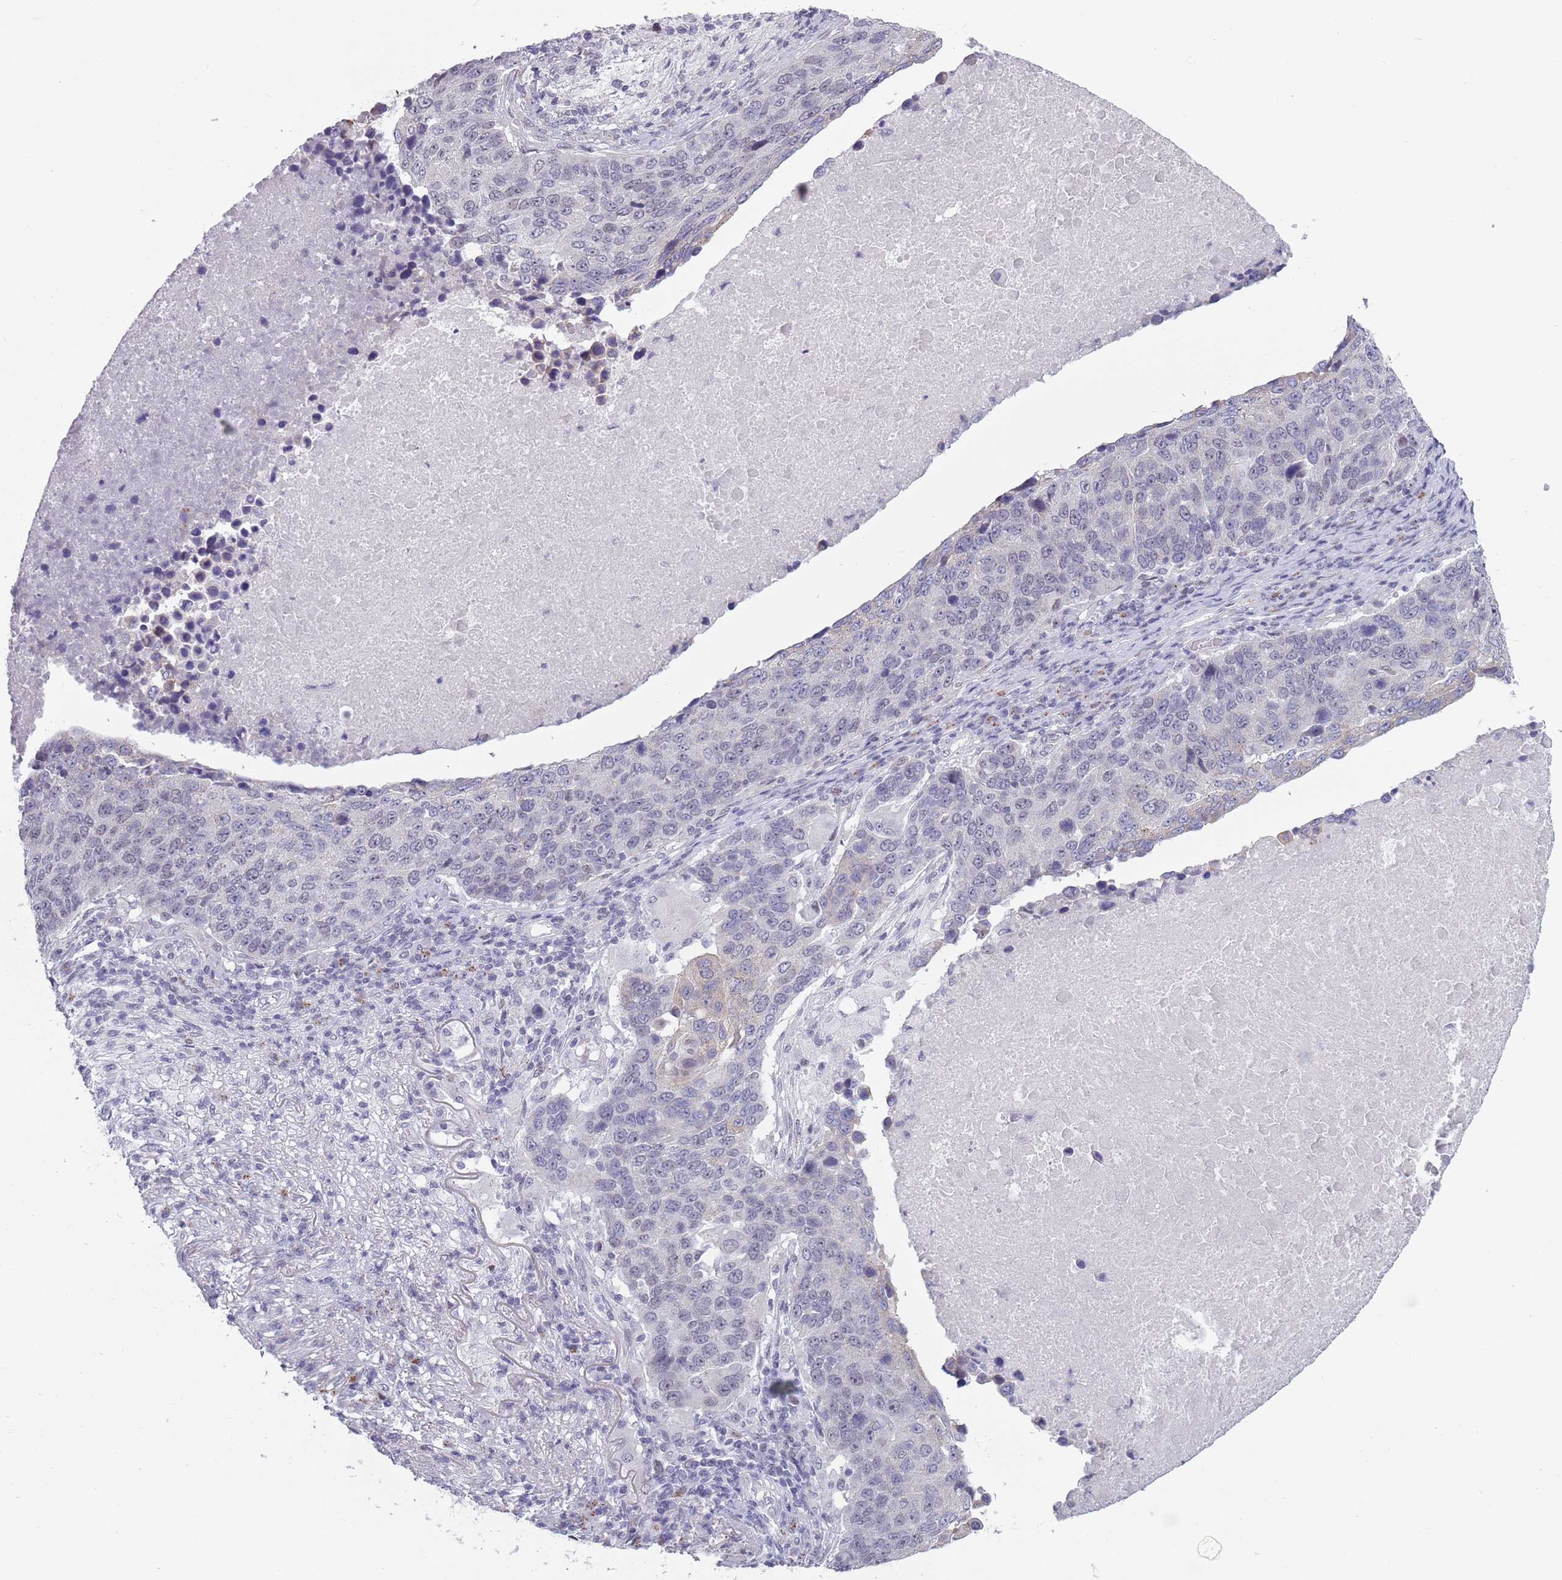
{"staining": {"intensity": "negative", "quantity": "none", "location": "none"}, "tissue": "lung cancer", "cell_type": "Tumor cells", "image_type": "cancer", "snomed": [{"axis": "morphology", "description": "Normal tissue, NOS"}, {"axis": "morphology", "description": "Squamous cell carcinoma, NOS"}, {"axis": "topography", "description": "Lymph node"}, {"axis": "topography", "description": "Lung"}], "caption": "DAB (3,3'-diaminobenzidine) immunohistochemical staining of lung squamous cell carcinoma reveals no significant positivity in tumor cells.", "gene": "ZKSCAN2", "patient": {"sex": "male", "age": 66}}